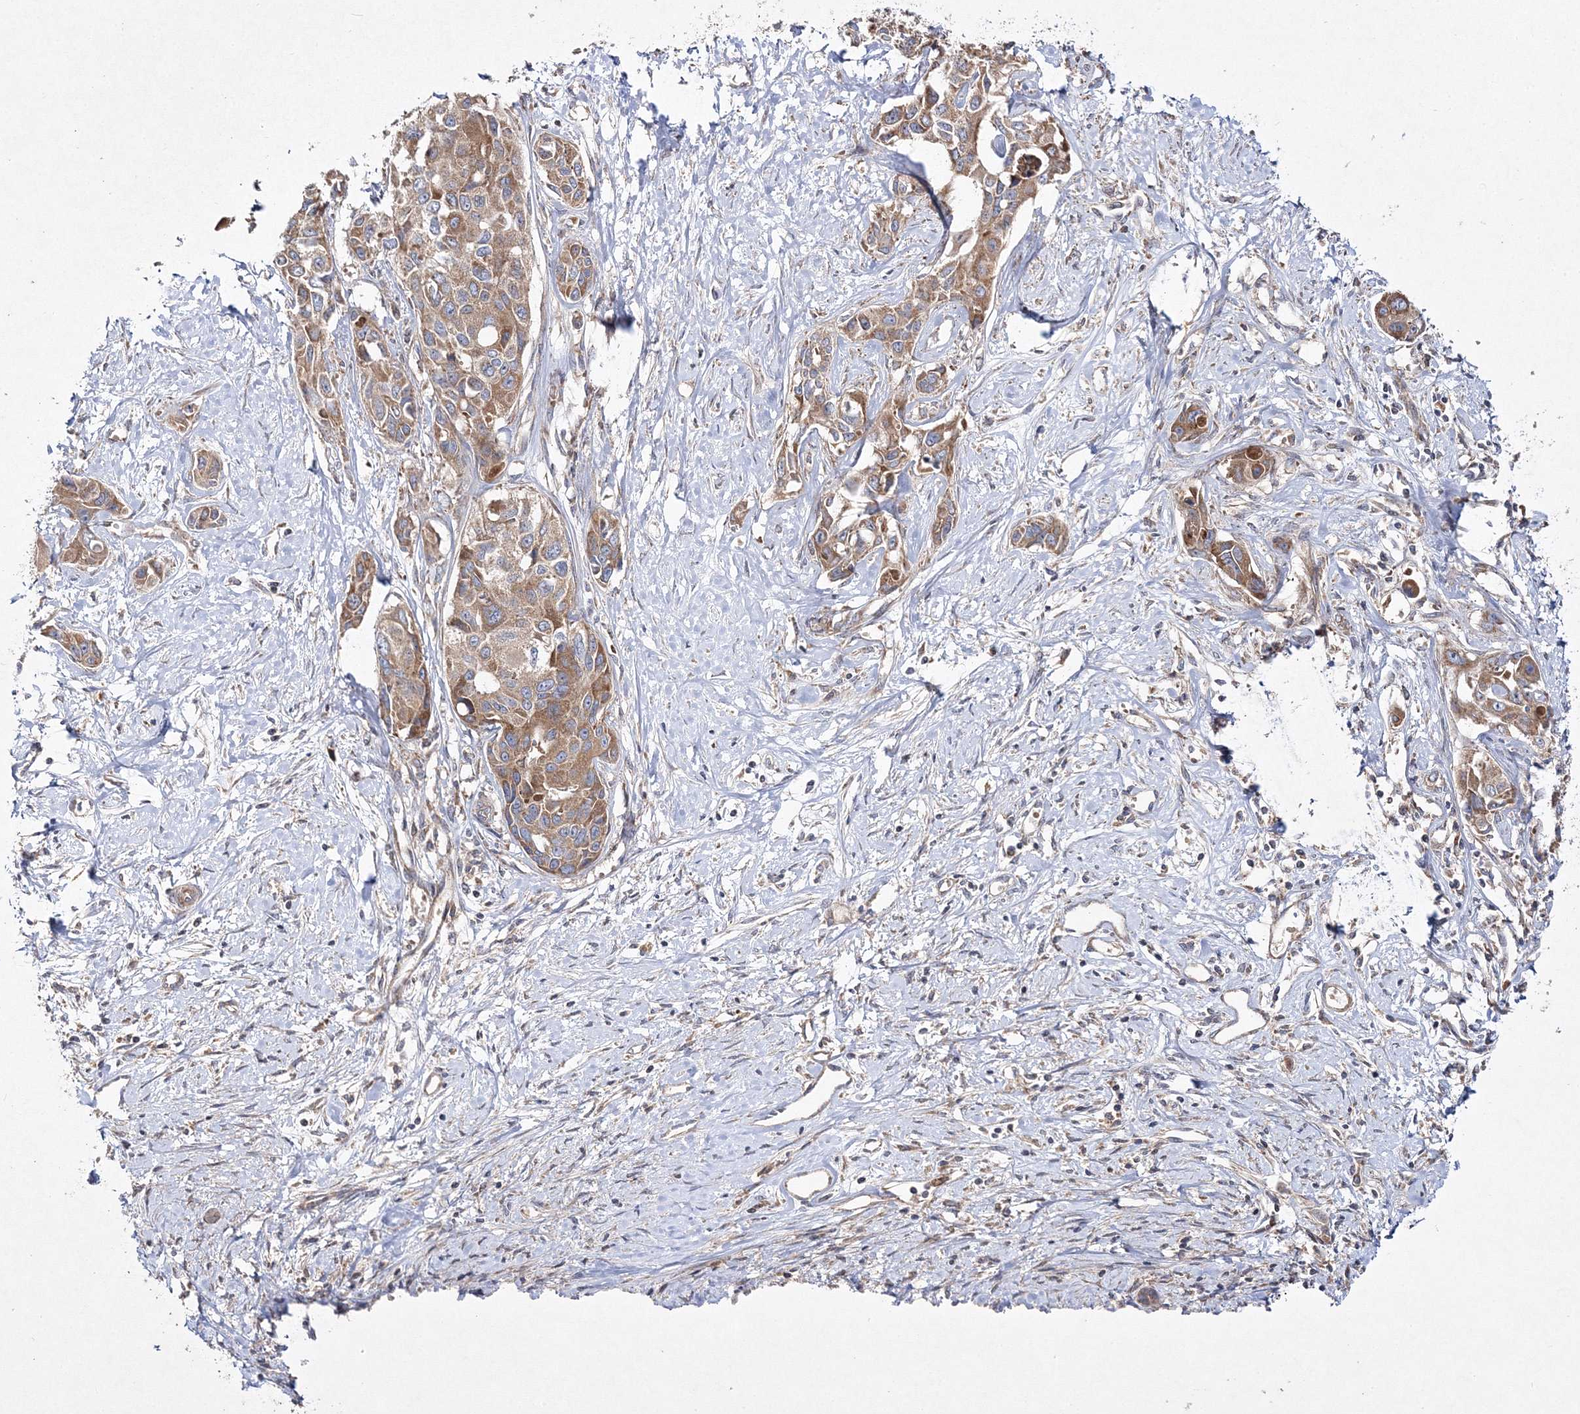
{"staining": {"intensity": "moderate", "quantity": ">75%", "location": "cytoplasmic/membranous"}, "tissue": "liver cancer", "cell_type": "Tumor cells", "image_type": "cancer", "snomed": [{"axis": "morphology", "description": "Cholangiocarcinoma"}, {"axis": "topography", "description": "Liver"}], "caption": "Immunohistochemical staining of human liver cholangiocarcinoma exhibits medium levels of moderate cytoplasmic/membranous protein staining in approximately >75% of tumor cells.", "gene": "DNAJC13", "patient": {"sex": "male", "age": 59}}